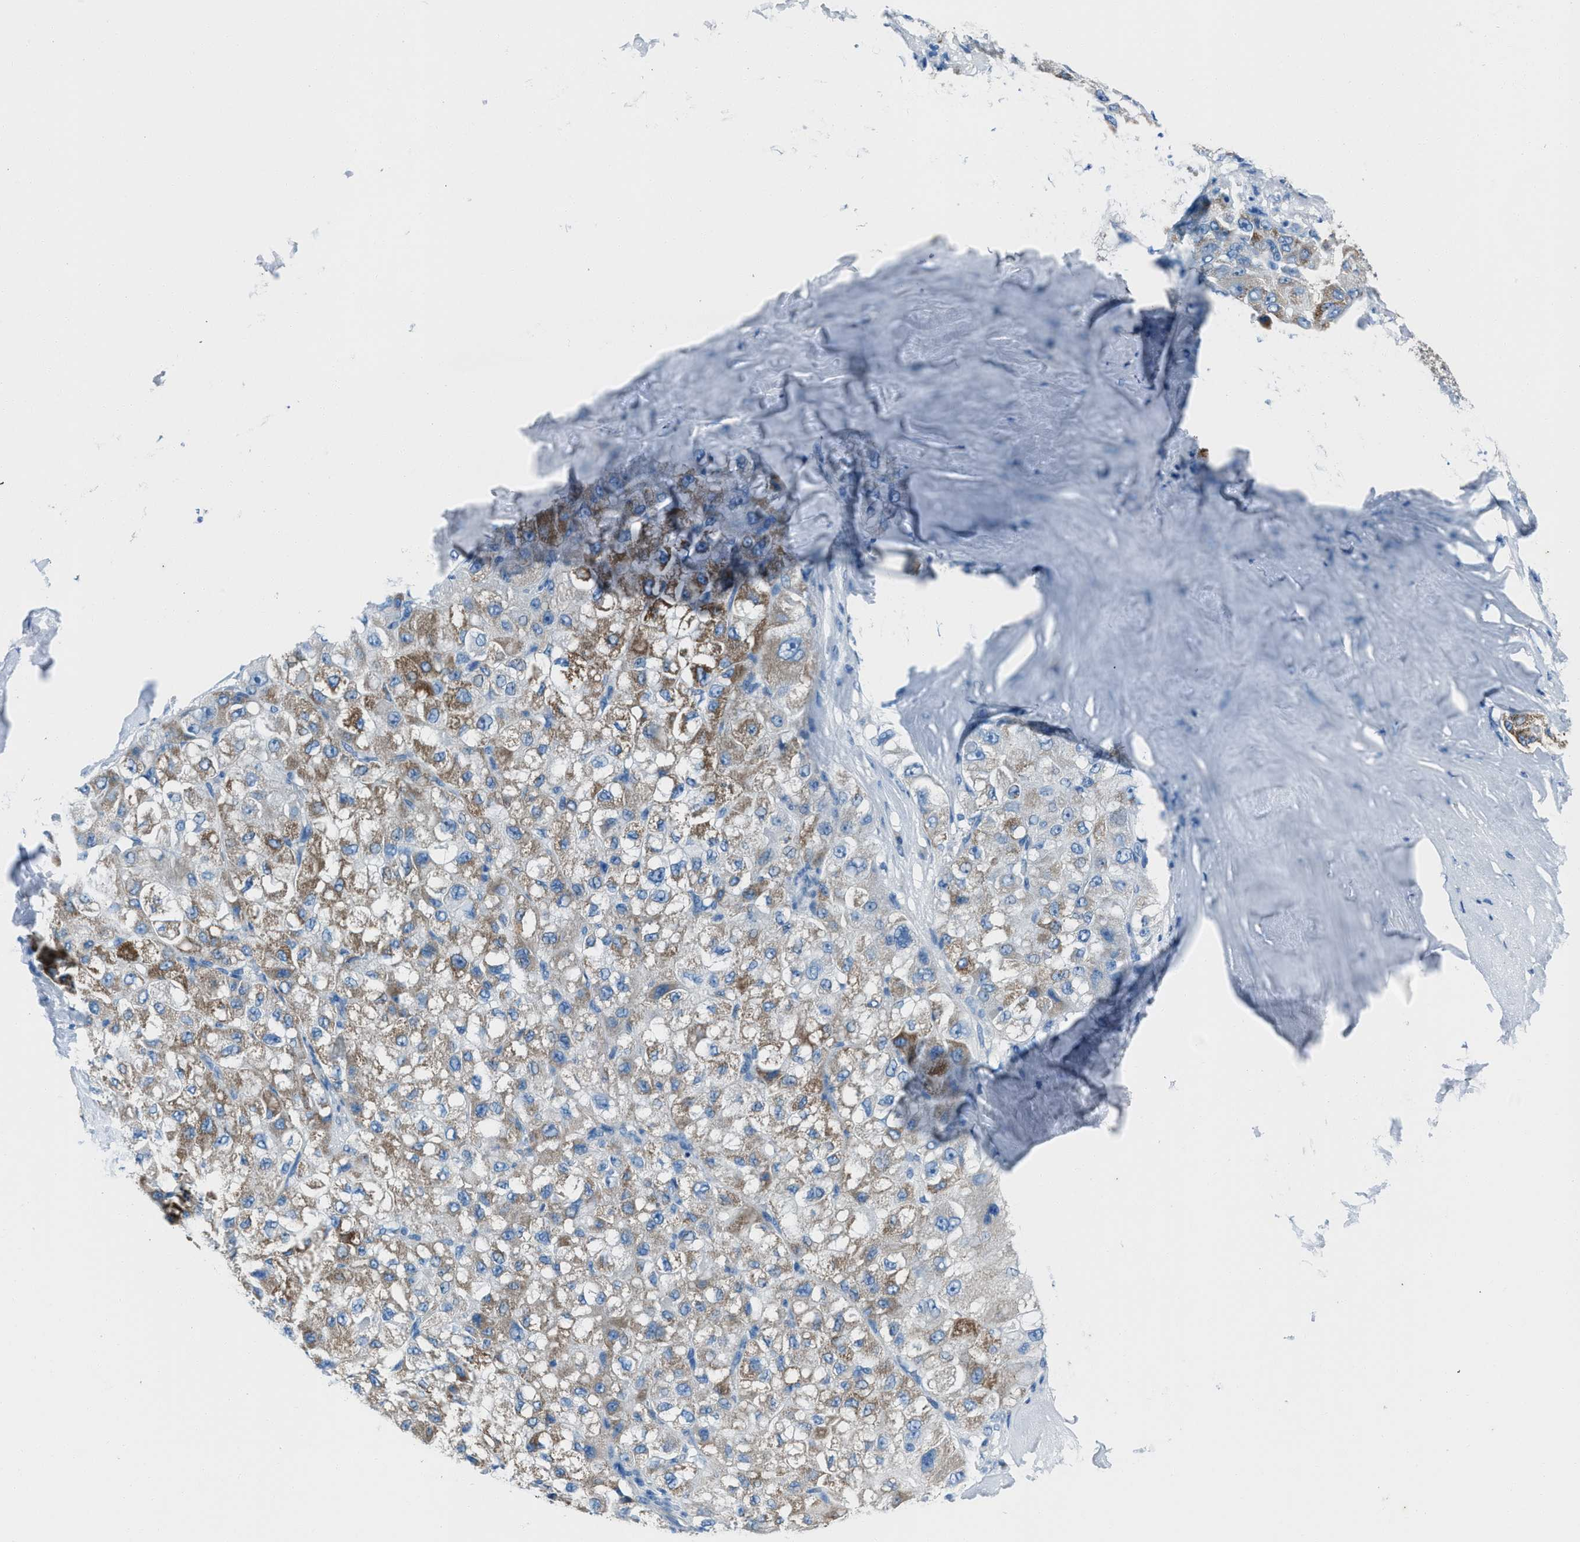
{"staining": {"intensity": "strong", "quantity": "25%-75%", "location": "cytoplasmic/membranous"}, "tissue": "liver cancer", "cell_type": "Tumor cells", "image_type": "cancer", "snomed": [{"axis": "morphology", "description": "Carcinoma, Hepatocellular, NOS"}, {"axis": "topography", "description": "Liver"}], "caption": "Brown immunohistochemical staining in human liver cancer reveals strong cytoplasmic/membranous staining in about 25%-75% of tumor cells.", "gene": "AMACR", "patient": {"sex": "male", "age": 80}}